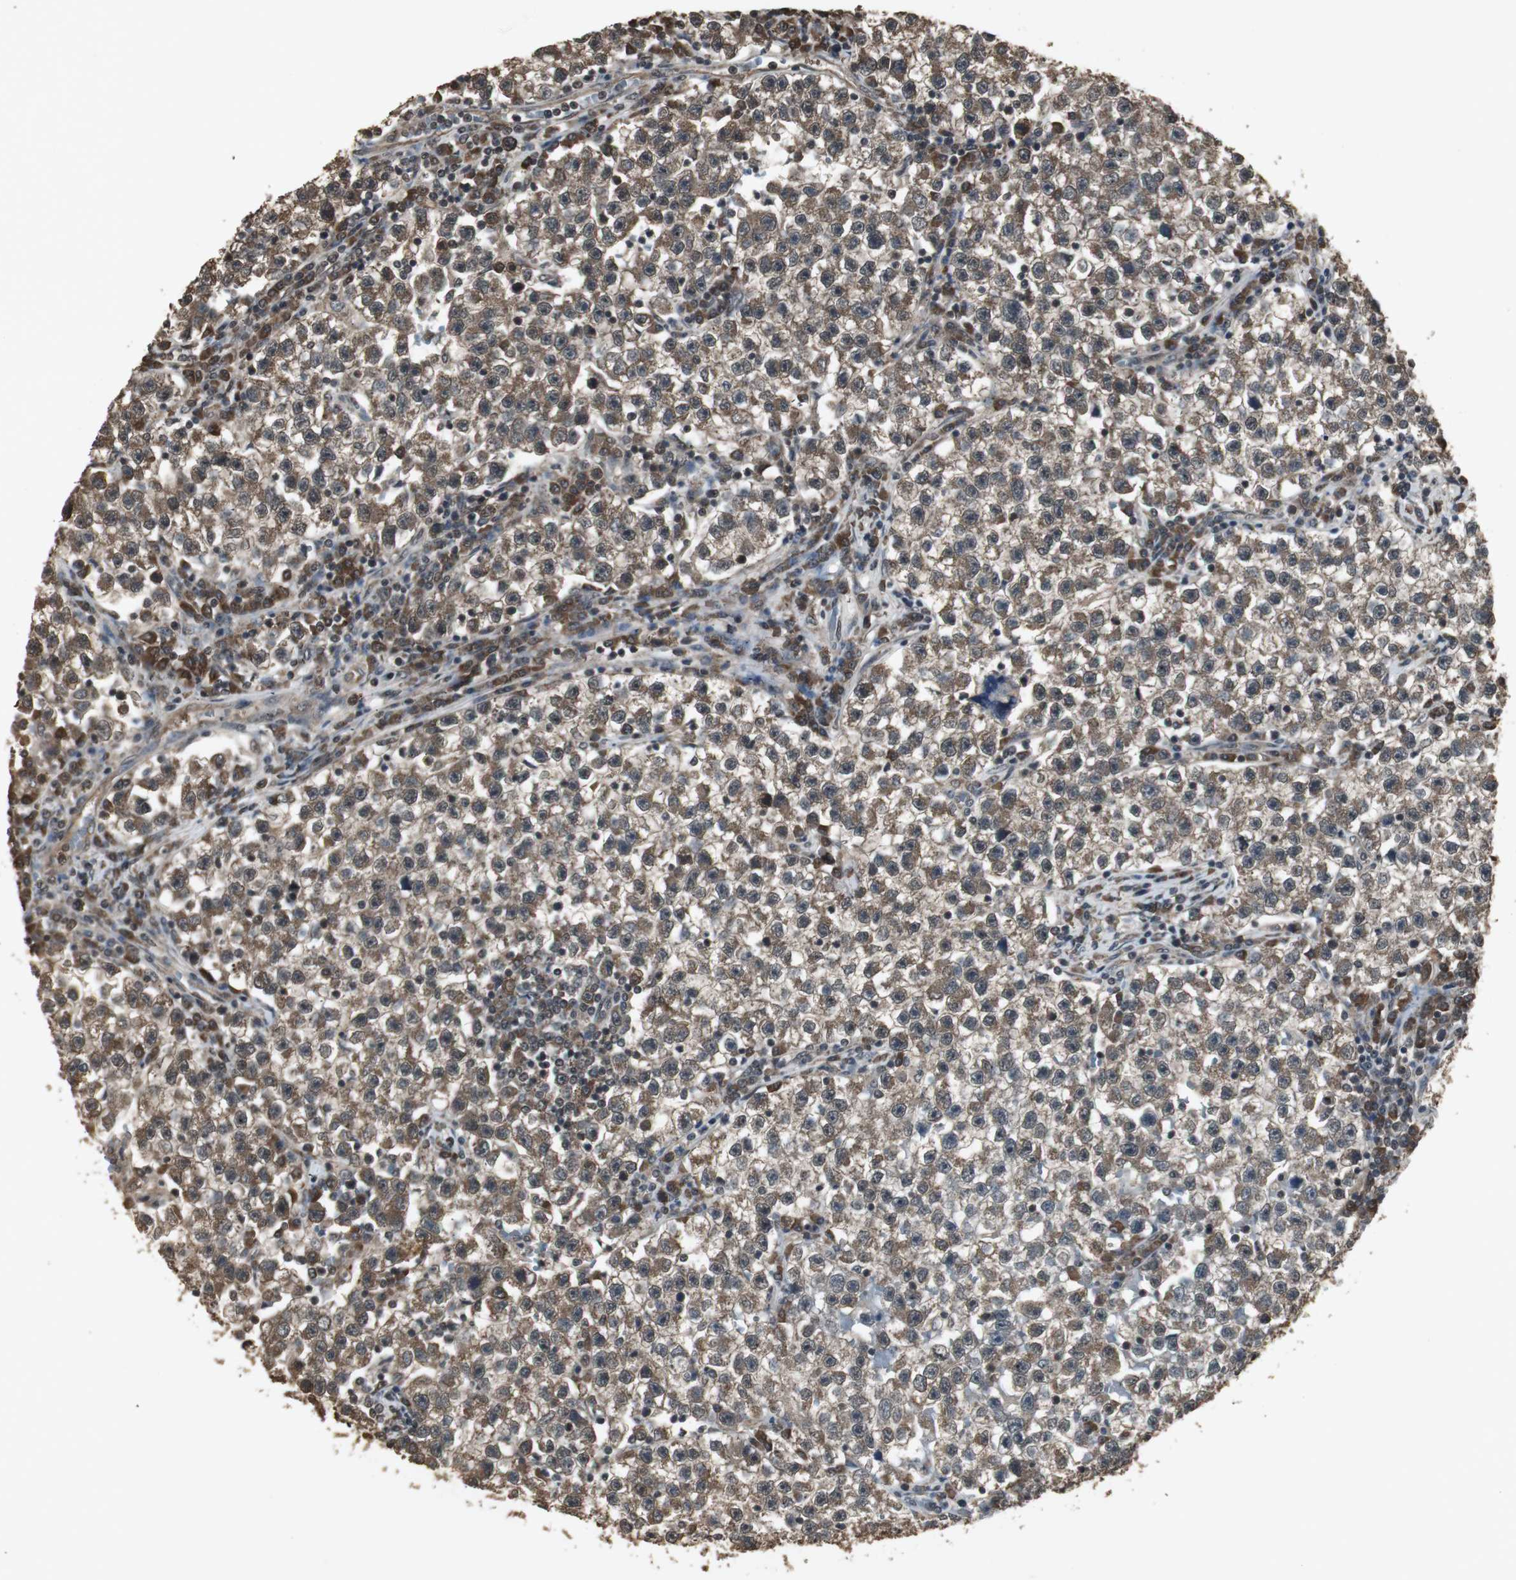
{"staining": {"intensity": "moderate", "quantity": ">75%", "location": "cytoplasmic/membranous,nuclear"}, "tissue": "testis cancer", "cell_type": "Tumor cells", "image_type": "cancer", "snomed": [{"axis": "morphology", "description": "Seminoma, NOS"}, {"axis": "topography", "description": "Testis"}], "caption": "A high-resolution histopathology image shows immunohistochemistry staining of seminoma (testis), which exhibits moderate cytoplasmic/membranous and nuclear positivity in approximately >75% of tumor cells. (brown staining indicates protein expression, while blue staining denotes nuclei).", "gene": "EMX1", "patient": {"sex": "male", "age": 22}}